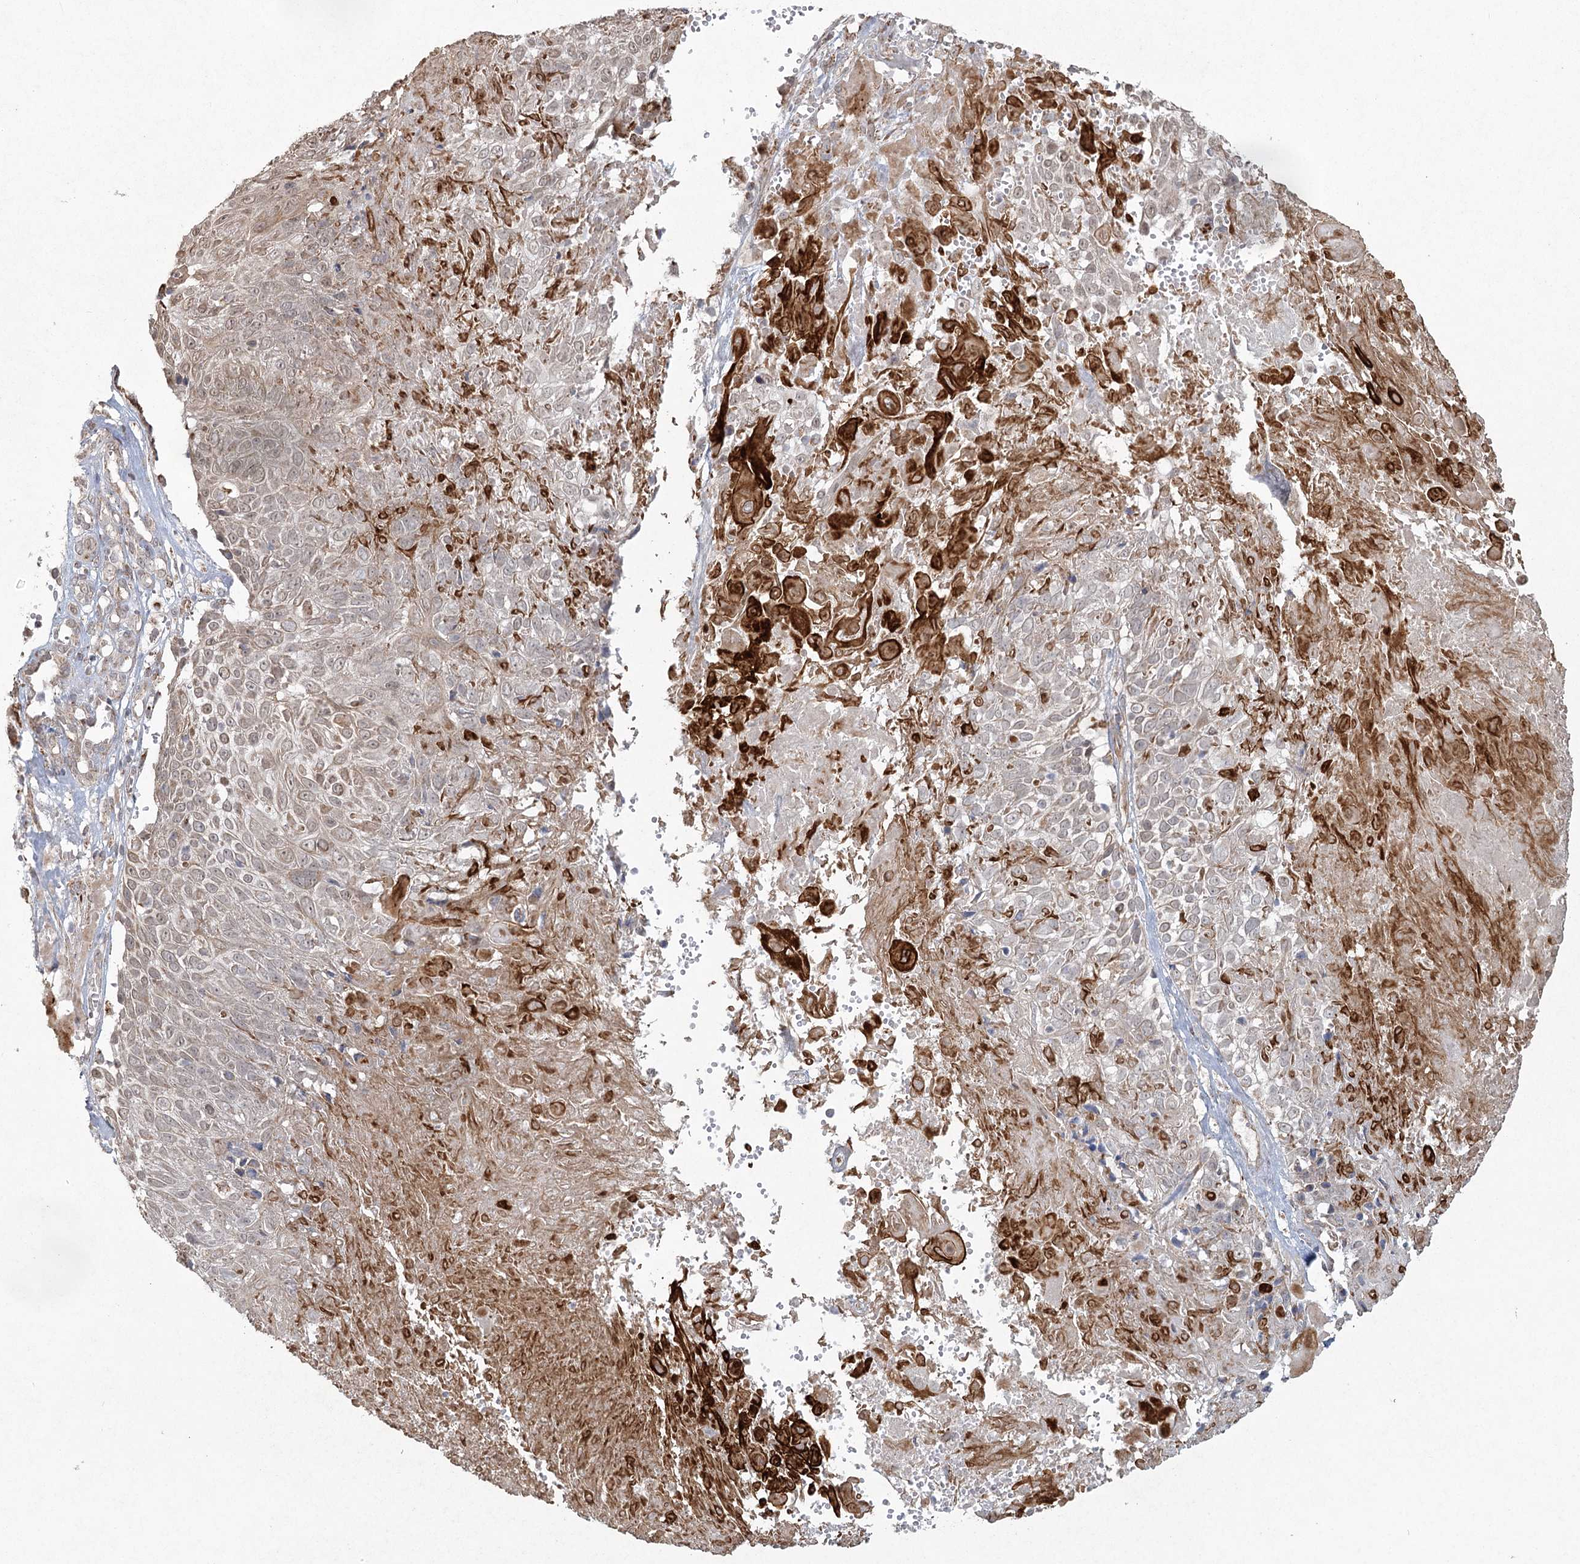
{"staining": {"intensity": "weak", "quantity": ">75%", "location": "nuclear"}, "tissue": "cervical cancer", "cell_type": "Tumor cells", "image_type": "cancer", "snomed": [{"axis": "morphology", "description": "Squamous cell carcinoma, NOS"}, {"axis": "topography", "description": "Cervix"}], "caption": "Protein staining of squamous cell carcinoma (cervical) tissue reveals weak nuclear staining in about >75% of tumor cells. (brown staining indicates protein expression, while blue staining denotes nuclei).", "gene": "LACTB", "patient": {"sex": "female", "age": 74}}